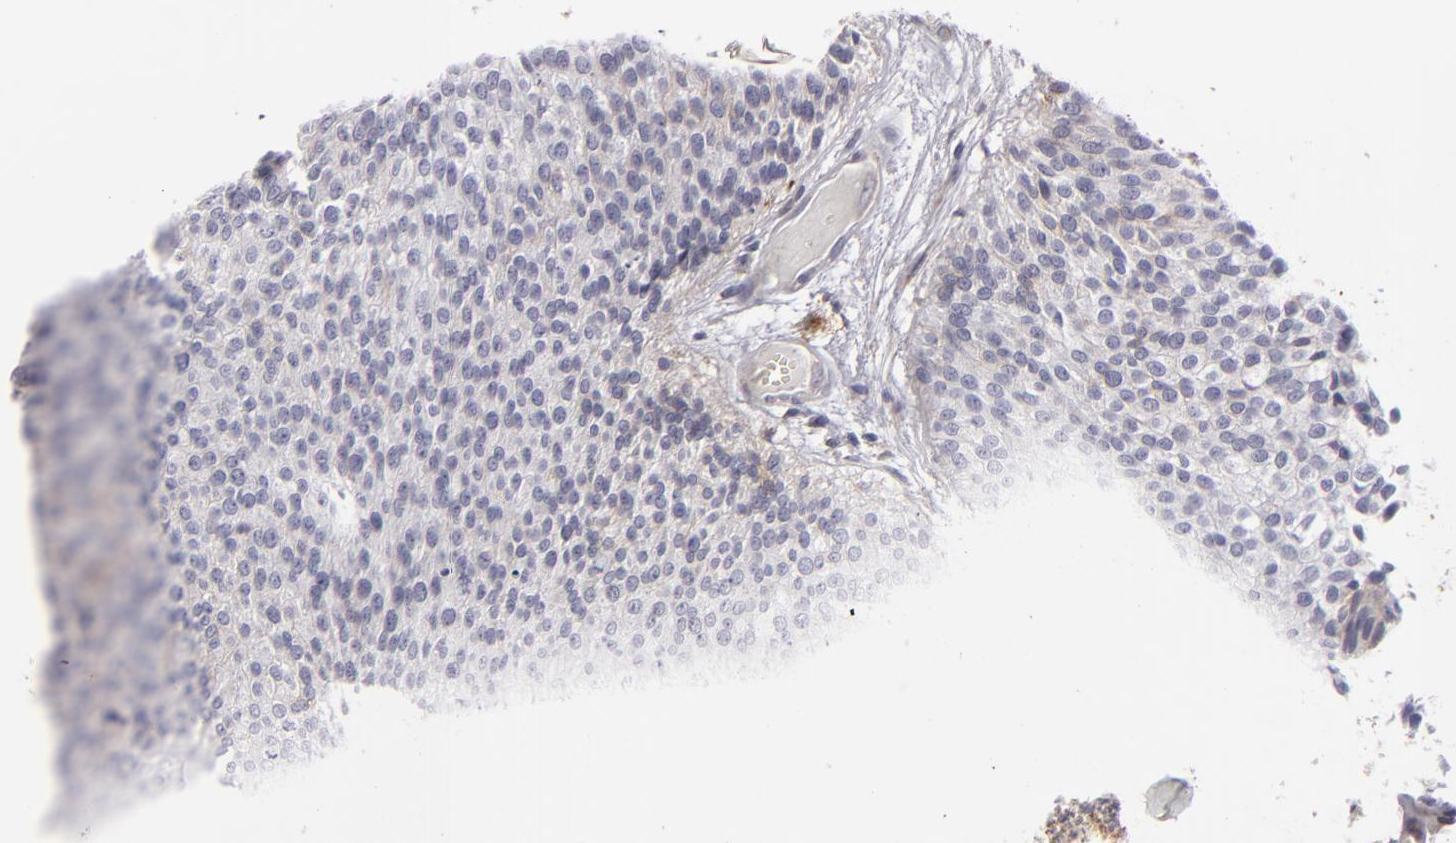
{"staining": {"intensity": "negative", "quantity": "none", "location": "none"}, "tissue": "urothelial cancer", "cell_type": "Tumor cells", "image_type": "cancer", "snomed": [{"axis": "morphology", "description": "Urothelial carcinoma, Low grade"}, {"axis": "topography", "description": "Urinary bladder"}], "caption": "Immunohistochemistry micrograph of human urothelial carcinoma (low-grade) stained for a protein (brown), which displays no staining in tumor cells.", "gene": "ALCAM", "patient": {"sex": "male", "age": 84}}